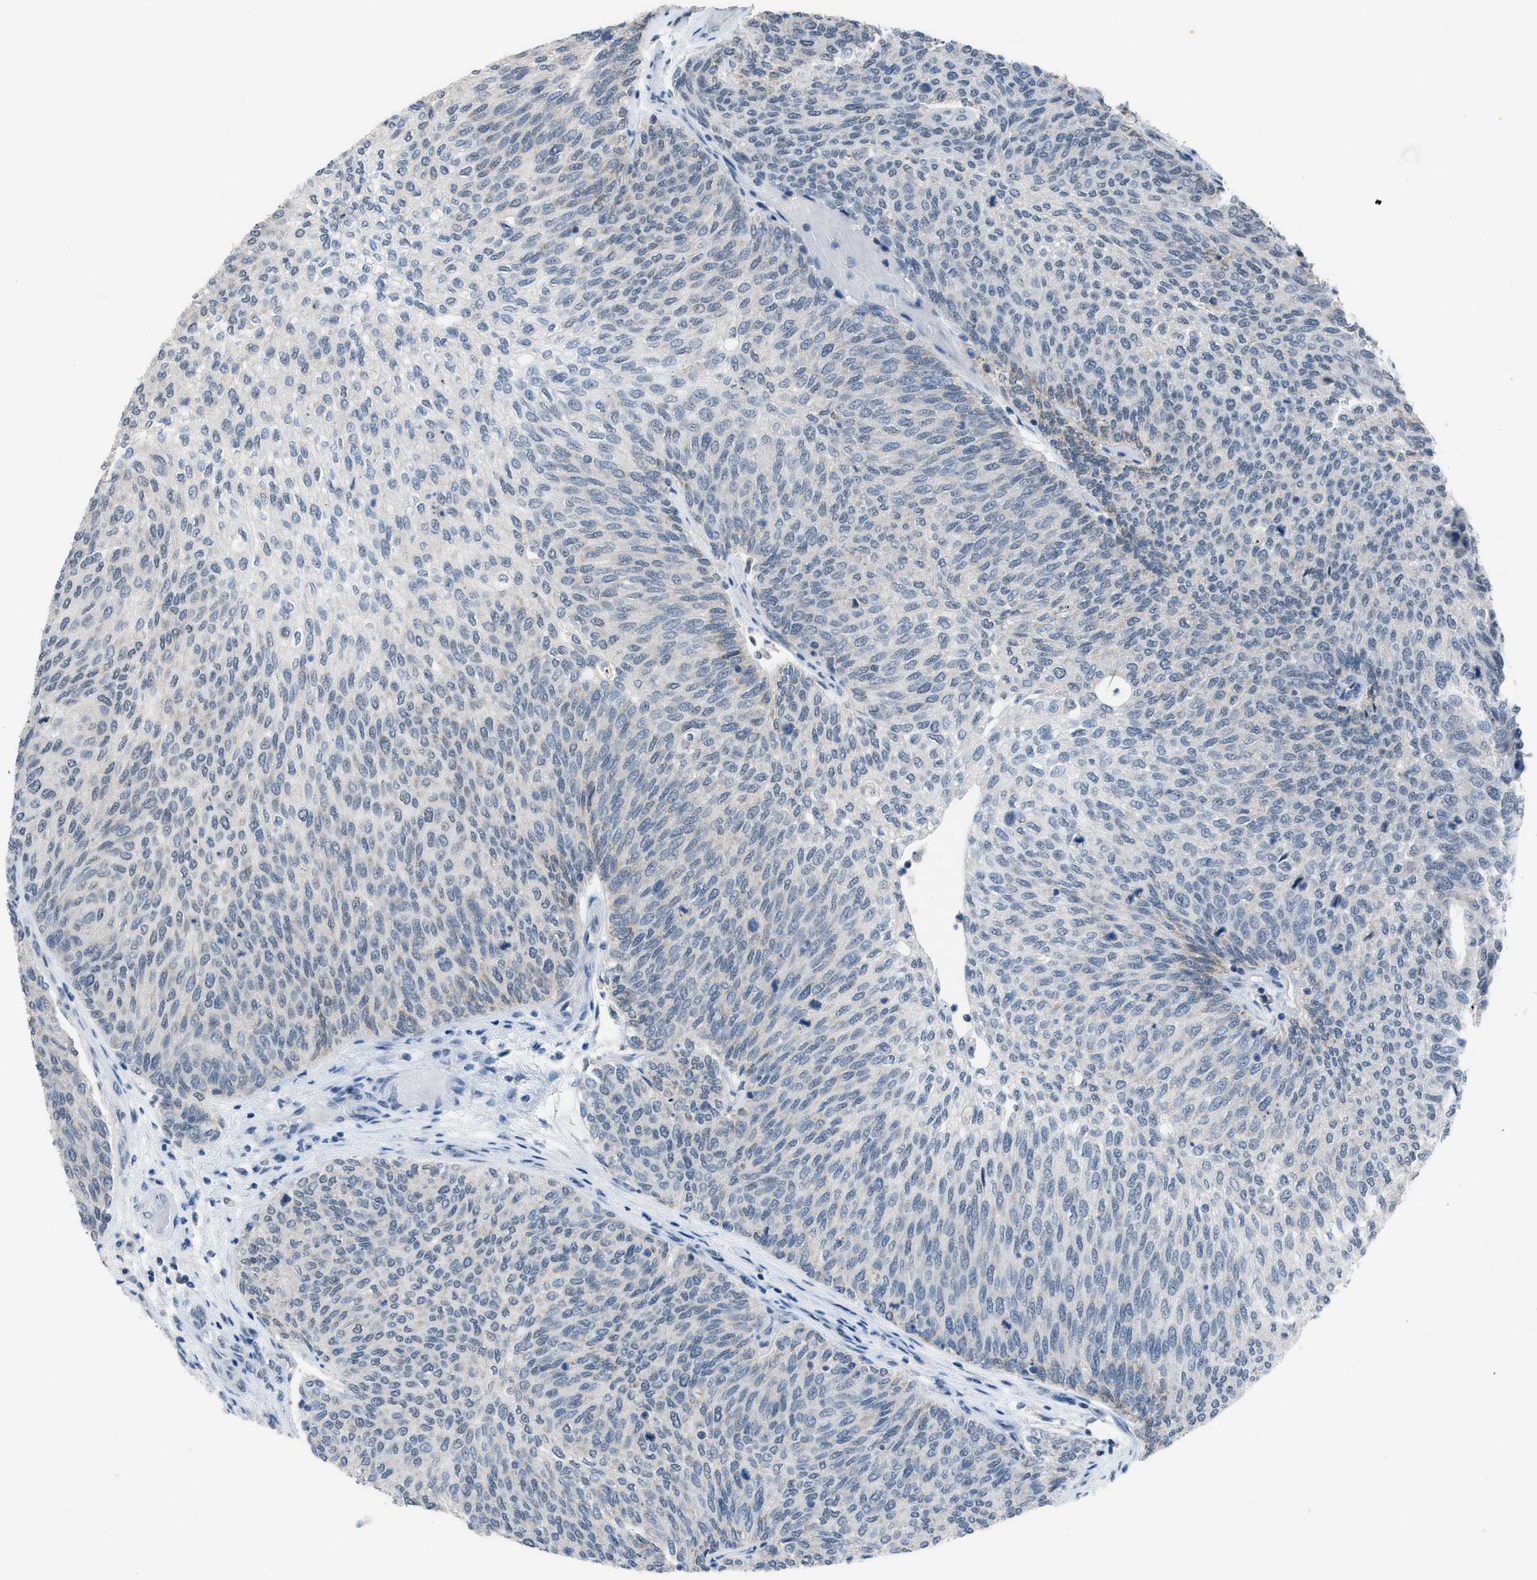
{"staining": {"intensity": "negative", "quantity": "none", "location": "none"}, "tissue": "urothelial cancer", "cell_type": "Tumor cells", "image_type": "cancer", "snomed": [{"axis": "morphology", "description": "Urothelial carcinoma, Low grade"}, {"axis": "topography", "description": "Urinary bladder"}], "caption": "High power microscopy image of an immunohistochemistry image of urothelial cancer, revealing no significant positivity in tumor cells.", "gene": "ANAPC11", "patient": {"sex": "female", "age": 79}}